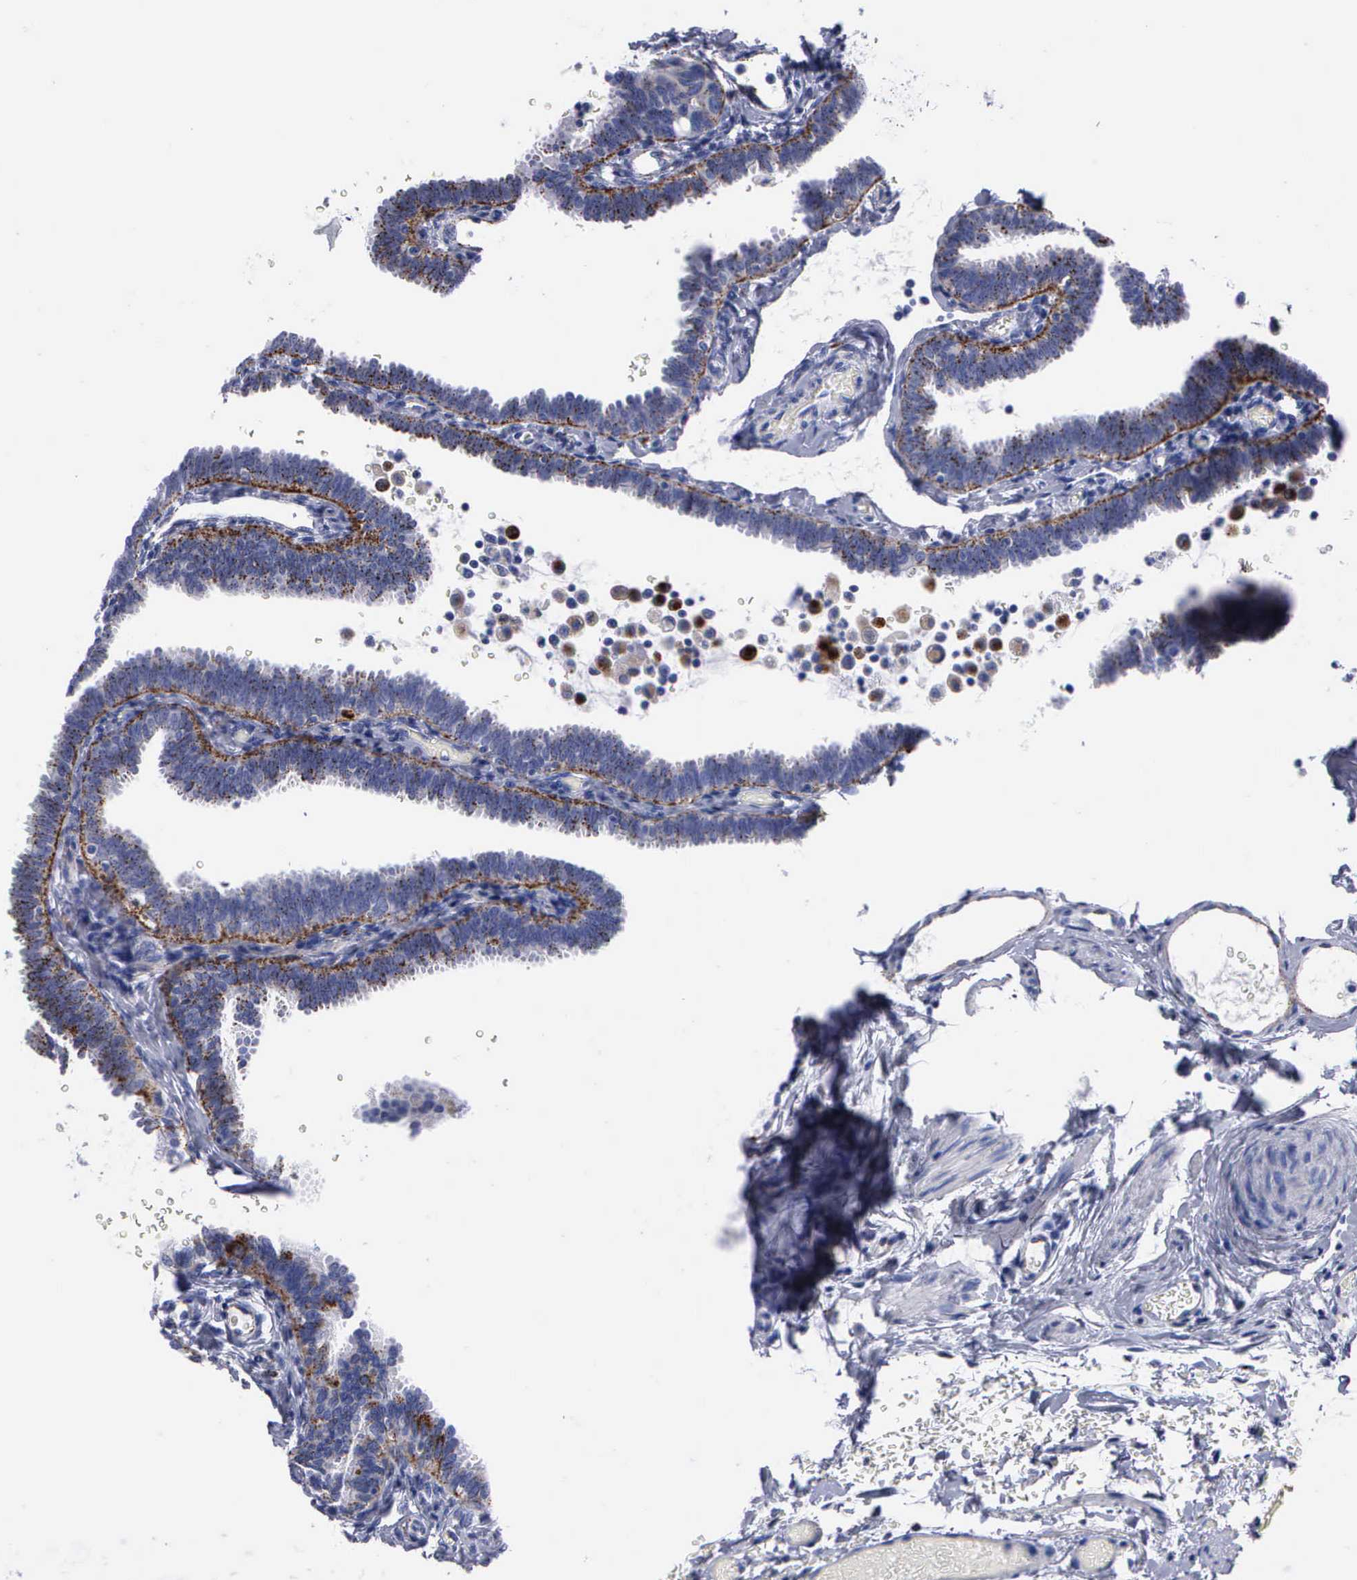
{"staining": {"intensity": "strong", "quantity": "25%-75%", "location": "cytoplasmic/membranous"}, "tissue": "fallopian tube", "cell_type": "Glandular cells", "image_type": "normal", "snomed": [{"axis": "morphology", "description": "Normal tissue, NOS"}, {"axis": "topography", "description": "Fallopian tube"}], "caption": "Immunohistochemistry (IHC) image of benign fallopian tube: fallopian tube stained using immunohistochemistry demonstrates high levels of strong protein expression localized specifically in the cytoplasmic/membranous of glandular cells, appearing as a cytoplasmic/membranous brown color.", "gene": "CTSL", "patient": {"sex": "female", "age": 51}}